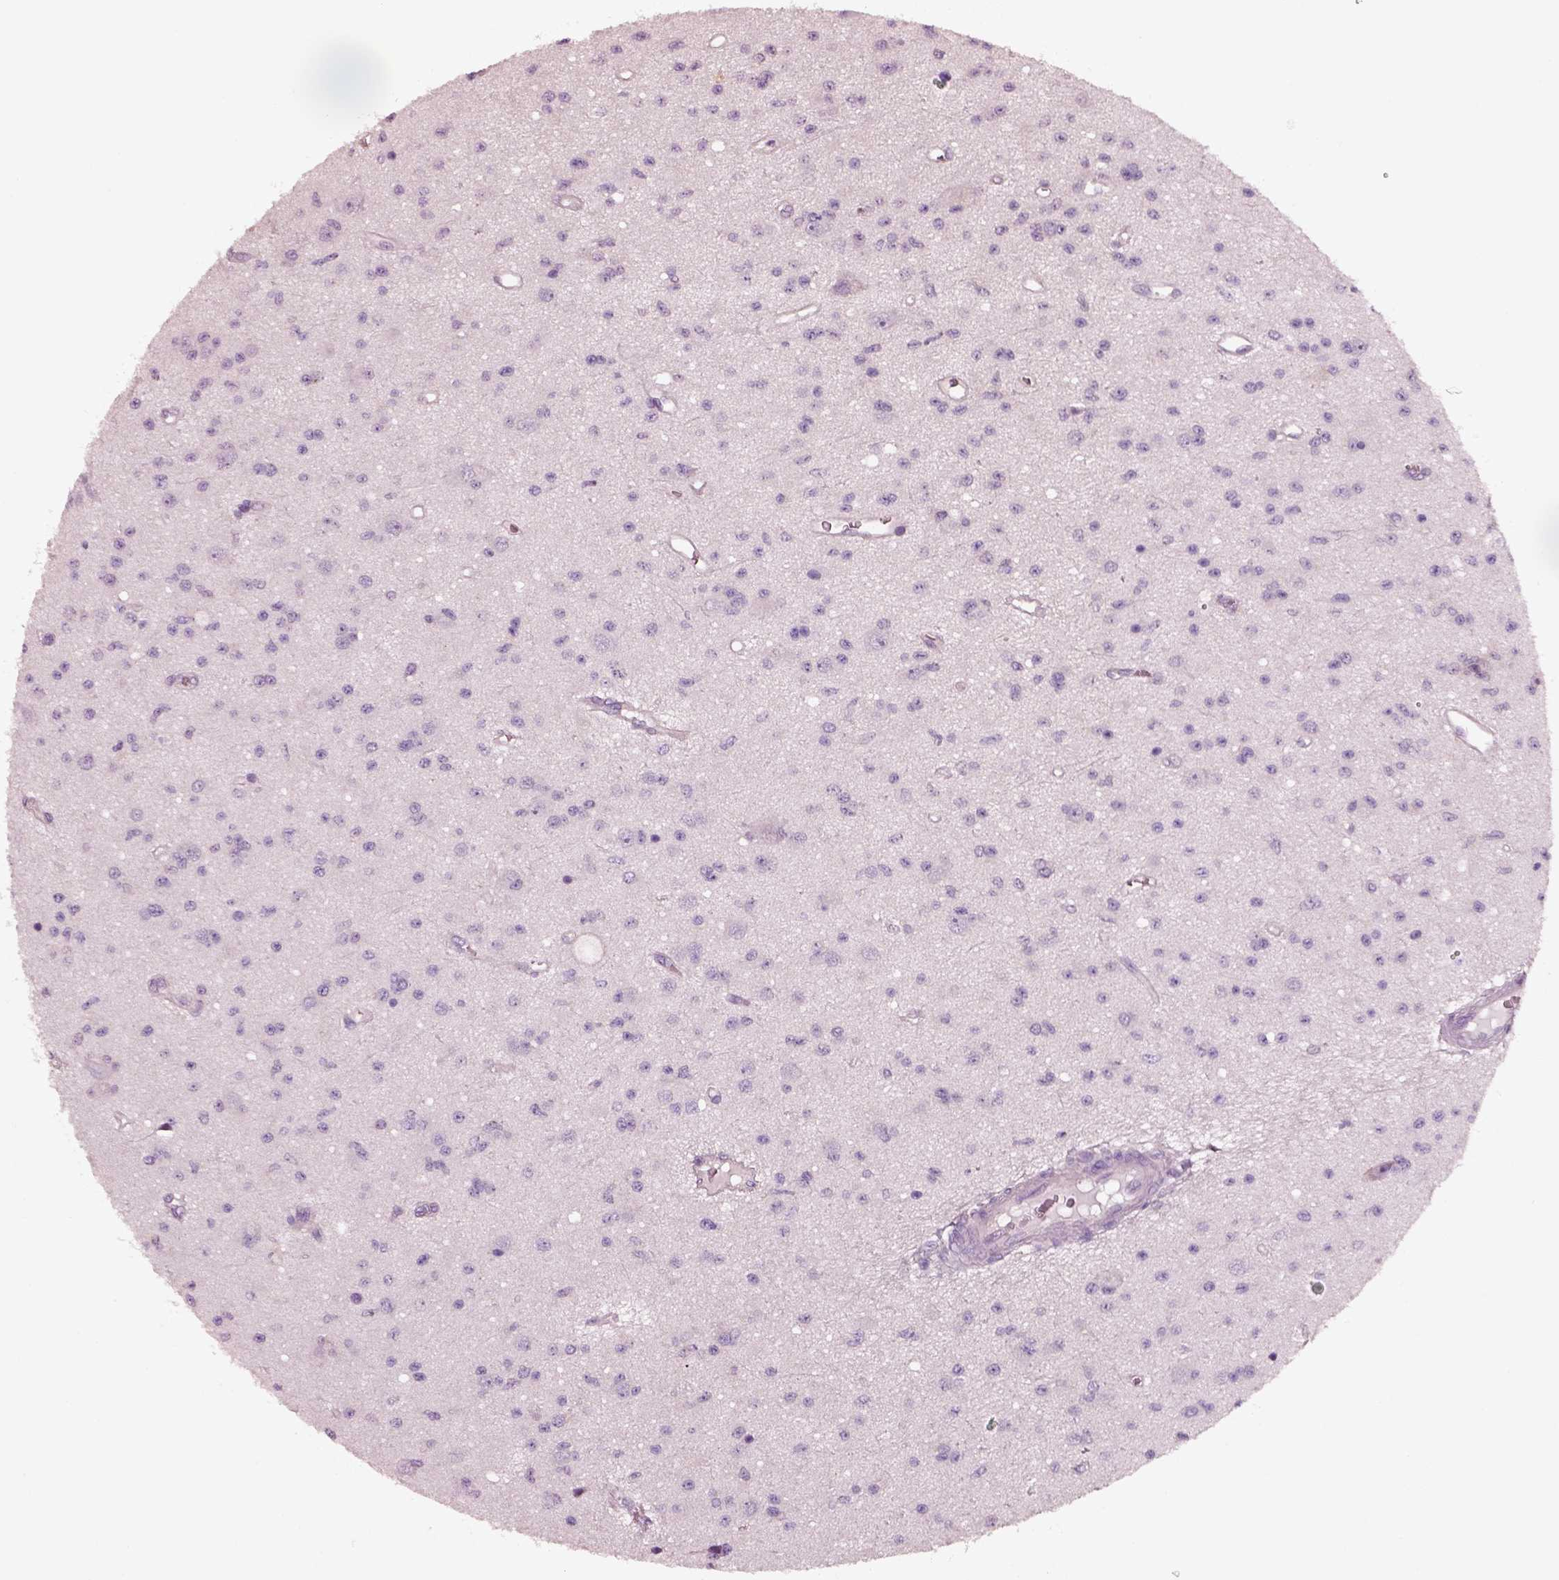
{"staining": {"intensity": "negative", "quantity": "none", "location": "none"}, "tissue": "glioma", "cell_type": "Tumor cells", "image_type": "cancer", "snomed": [{"axis": "morphology", "description": "Glioma, malignant, Low grade"}, {"axis": "topography", "description": "Brain"}], "caption": "The micrograph displays no significant staining in tumor cells of glioma.", "gene": "ELSPBP1", "patient": {"sex": "female", "age": 45}}